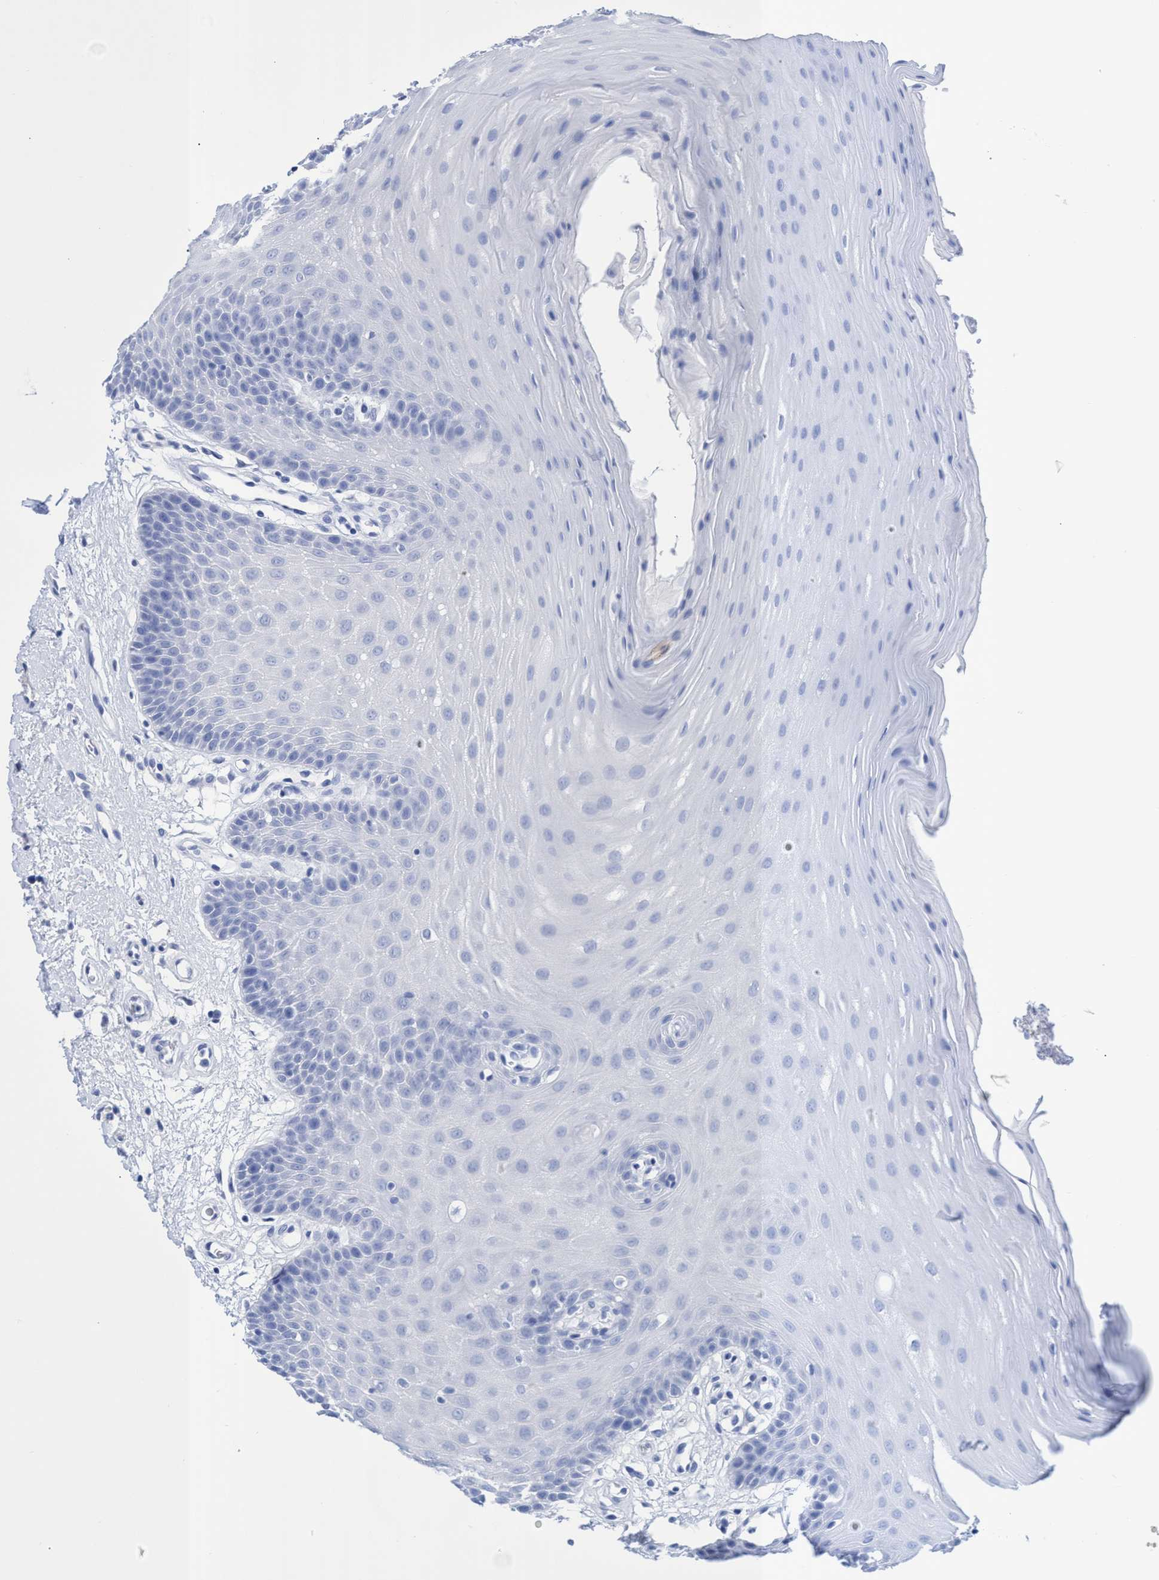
{"staining": {"intensity": "negative", "quantity": "none", "location": "none"}, "tissue": "oral mucosa", "cell_type": "Squamous epithelial cells", "image_type": "normal", "snomed": [{"axis": "morphology", "description": "Normal tissue, NOS"}, {"axis": "morphology", "description": "Squamous cell carcinoma, NOS"}, {"axis": "topography", "description": "Oral tissue"}, {"axis": "topography", "description": "Head-Neck"}], "caption": "IHC of normal oral mucosa reveals no expression in squamous epithelial cells.", "gene": "INSL6", "patient": {"sex": "male", "age": 71}}